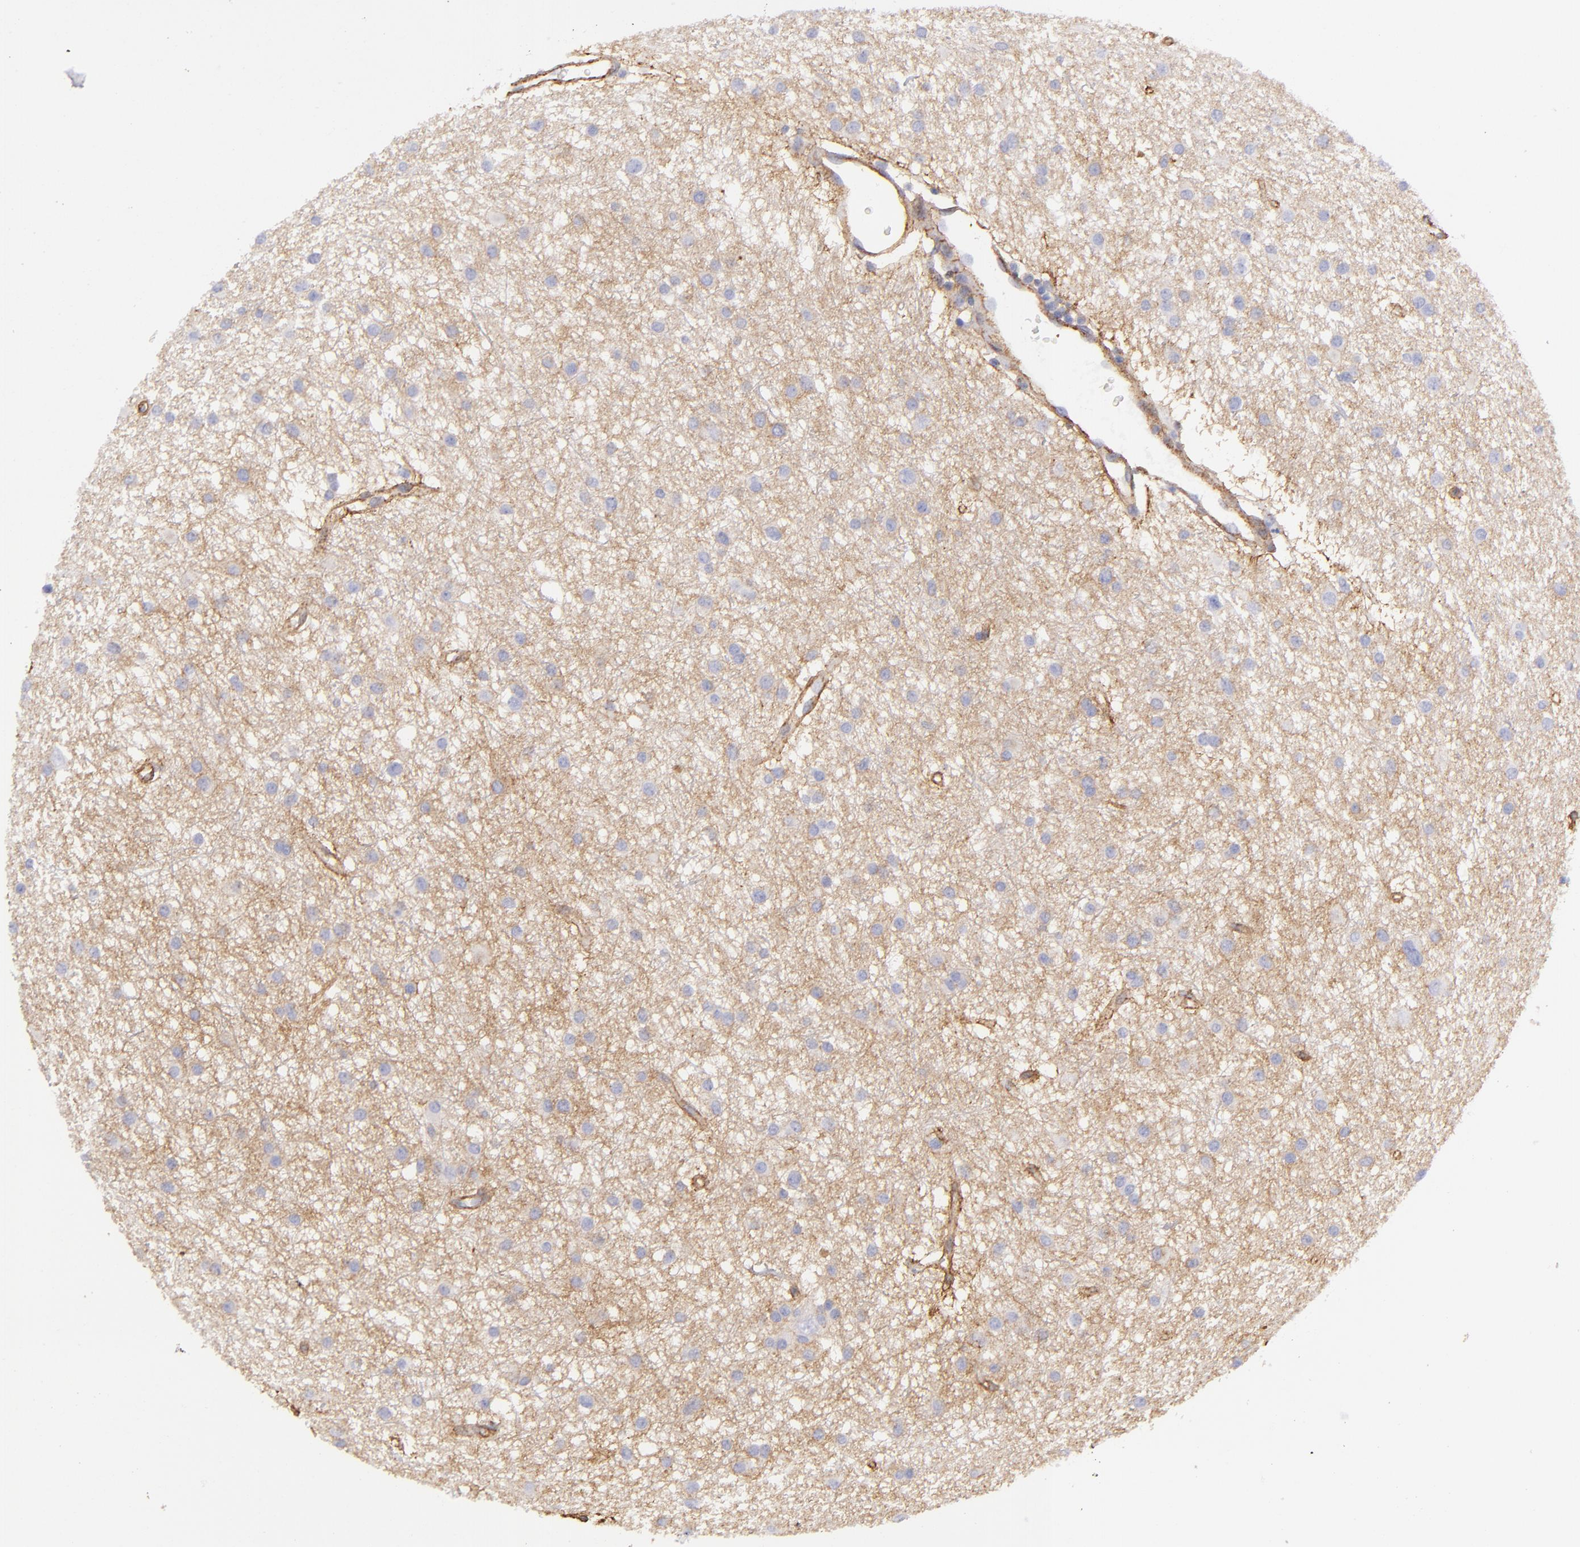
{"staining": {"intensity": "negative", "quantity": "none", "location": "none"}, "tissue": "glioma", "cell_type": "Tumor cells", "image_type": "cancer", "snomed": [{"axis": "morphology", "description": "Glioma, malignant, Low grade"}, {"axis": "topography", "description": "Brain"}], "caption": "DAB immunohistochemical staining of low-grade glioma (malignant) demonstrates no significant staining in tumor cells.", "gene": "CD151", "patient": {"sex": "female", "age": 36}}